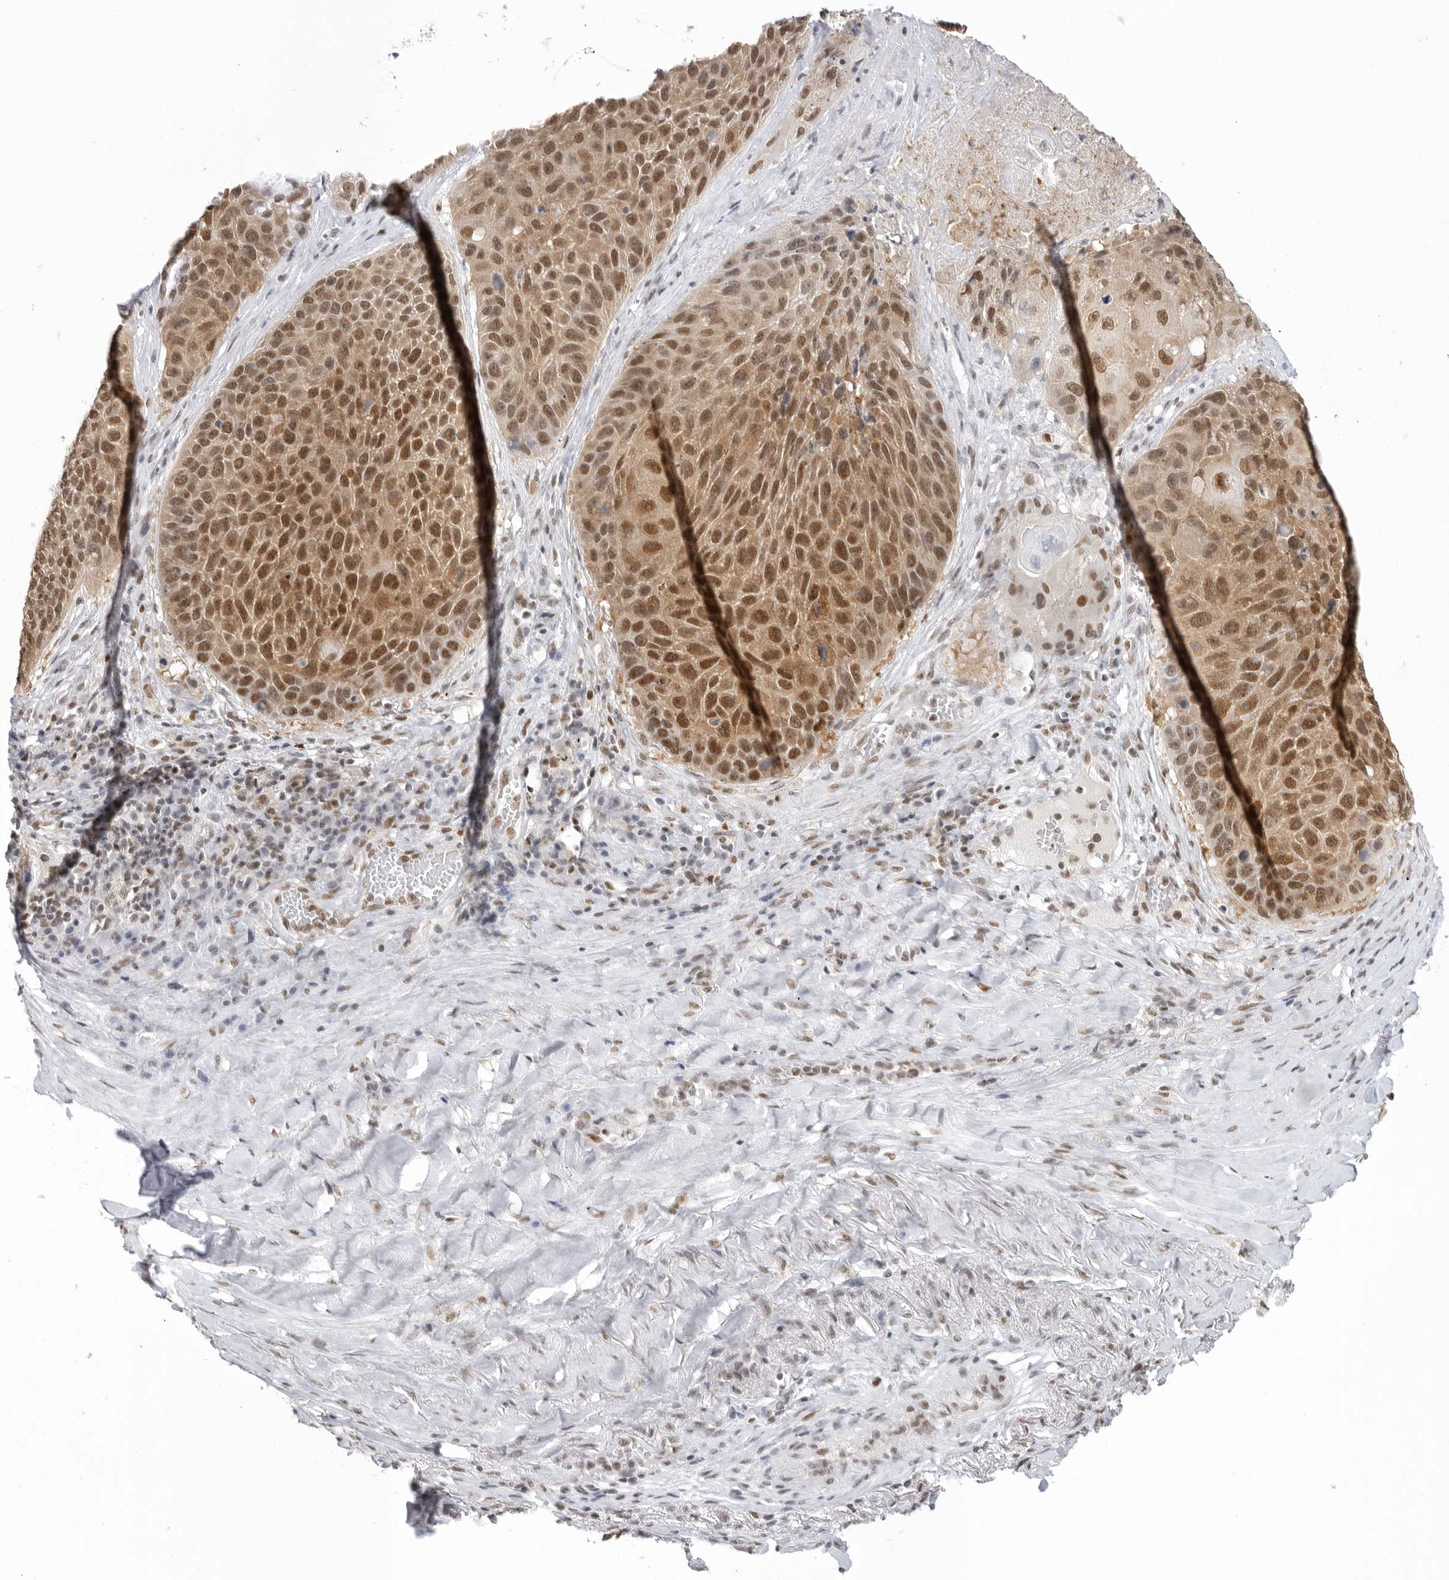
{"staining": {"intensity": "moderate", "quantity": ">75%", "location": "cytoplasmic/membranous,nuclear"}, "tissue": "lung cancer", "cell_type": "Tumor cells", "image_type": "cancer", "snomed": [{"axis": "morphology", "description": "Squamous cell carcinoma, NOS"}, {"axis": "topography", "description": "Lung"}], "caption": "There is medium levels of moderate cytoplasmic/membranous and nuclear staining in tumor cells of squamous cell carcinoma (lung), as demonstrated by immunohistochemical staining (brown color).", "gene": "RPA2", "patient": {"sex": "male", "age": 61}}